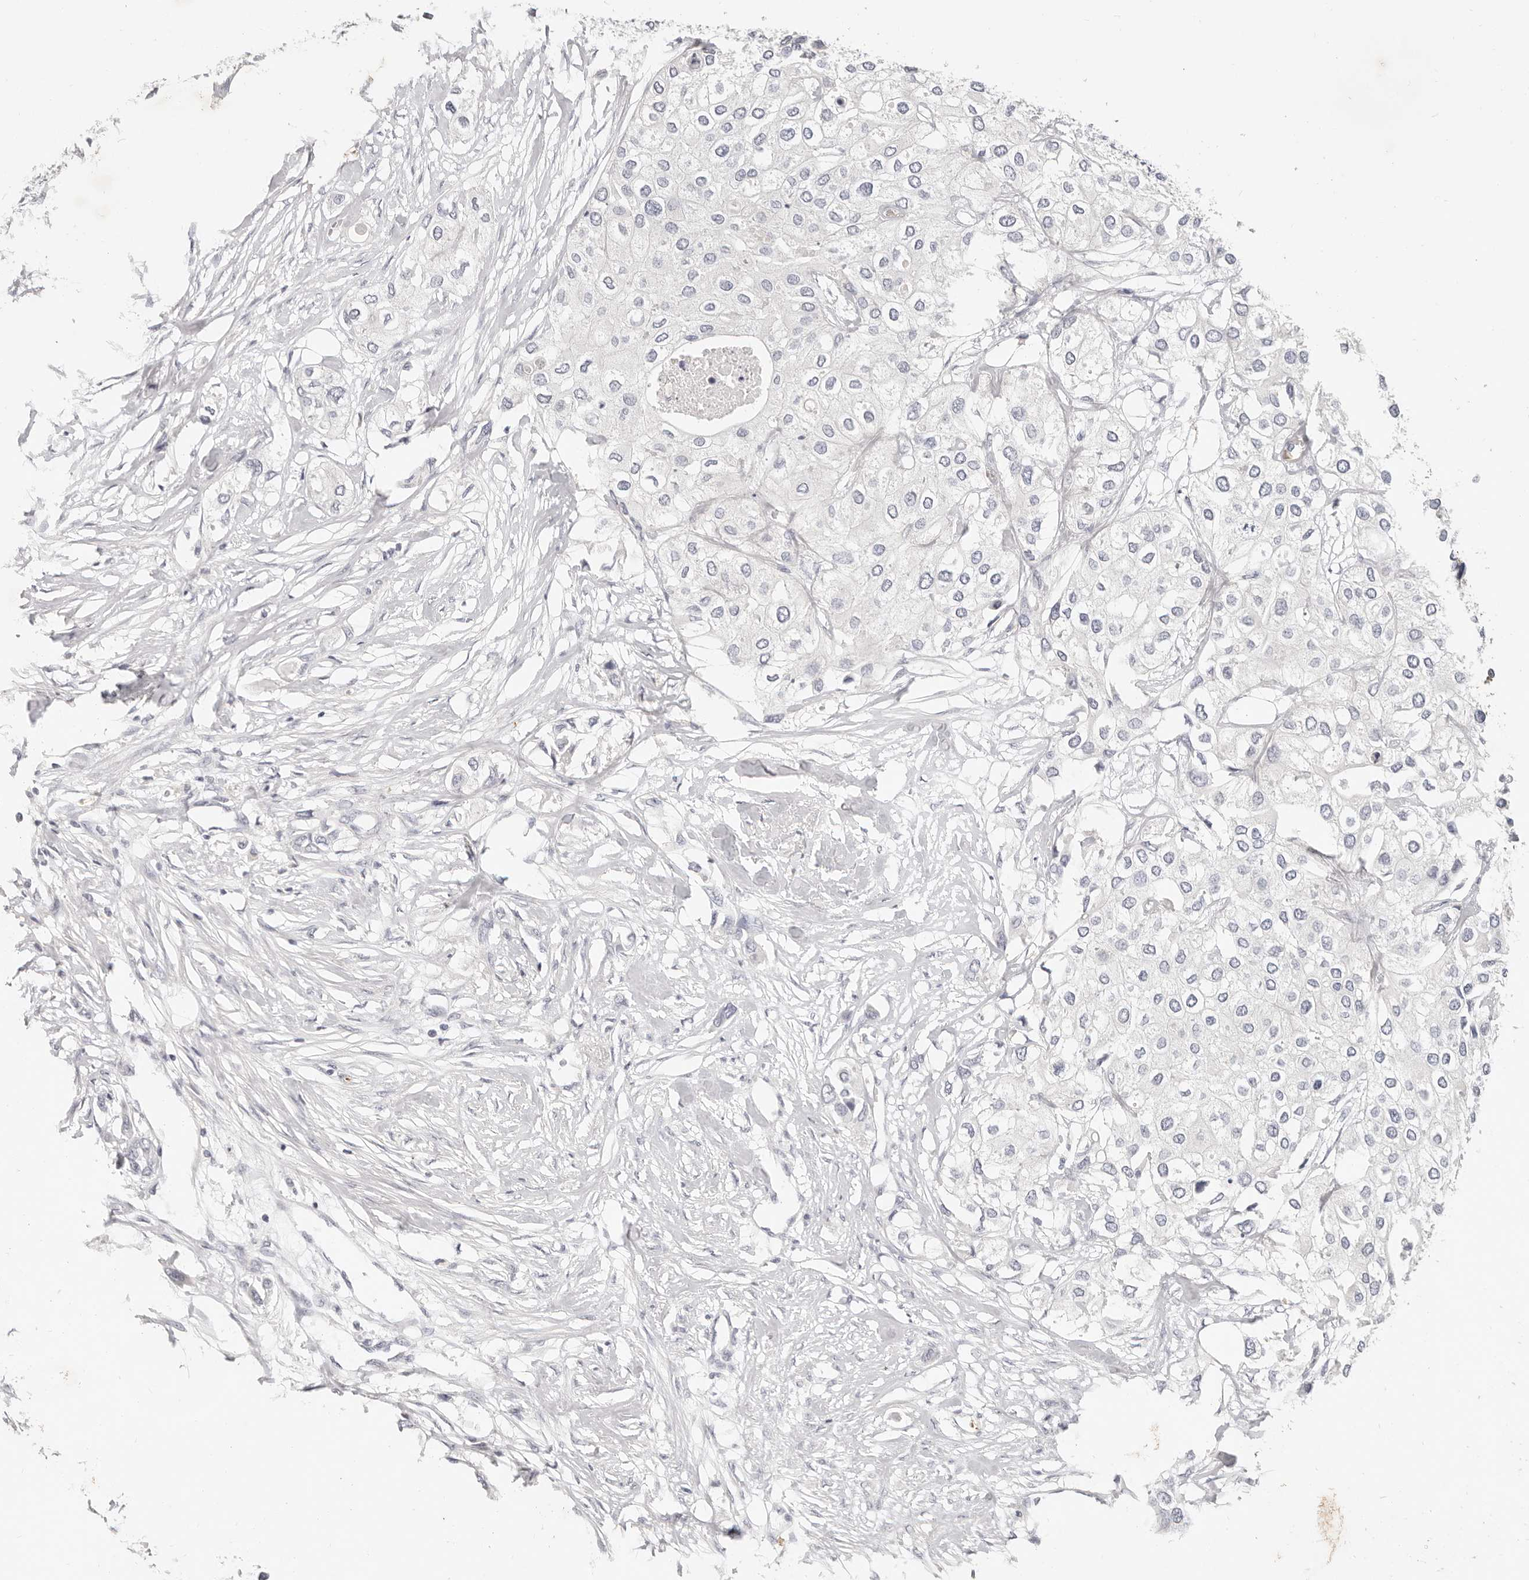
{"staining": {"intensity": "negative", "quantity": "none", "location": "none"}, "tissue": "urothelial cancer", "cell_type": "Tumor cells", "image_type": "cancer", "snomed": [{"axis": "morphology", "description": "Urothelial carcinoma, High grade"}, {"axis": "topography", "description": "Urinary bladder"}], "caption": "Urothelial carcinoma (high-grade) stained for a protein using IHC exhibits no positivity tumor cells.", "gene": "TMEM63B", "patient": {"sex": "male", "age": 64}}